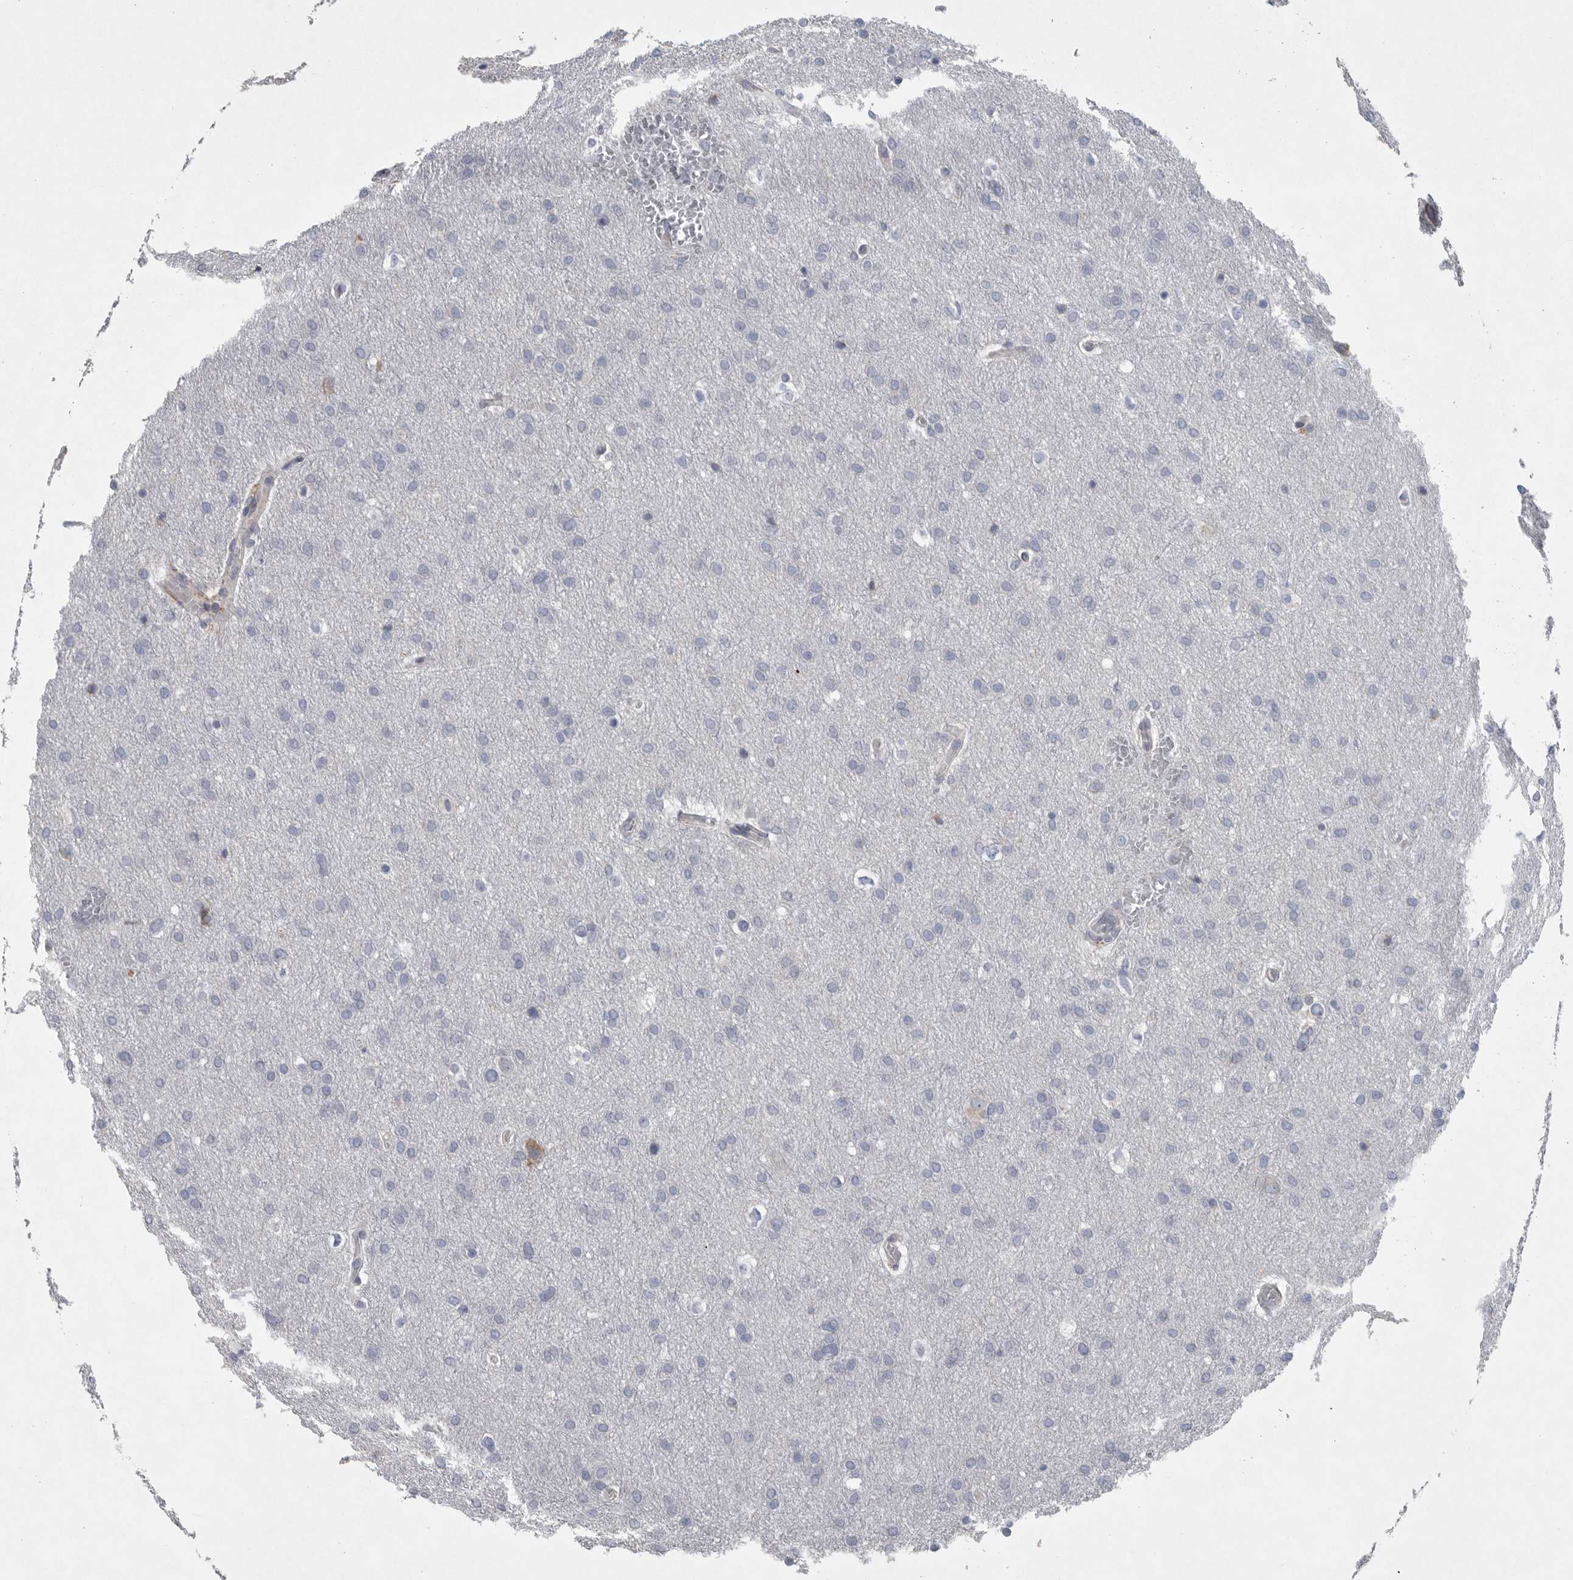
{"staining": {"intensity": "negative", "quantity": "none", "location": "none"}, "tissue": "glioma", "cell_type": "Tumor cells", "image_type": "cancer", "snomed": [{"axis": "morphology", "description": "Glioma, malignant, Low grade"}, {"axis": "topography", "description": "Brain"}], "caption": "An IHC histopathology image of glioma is shown. There is no staining in tumor cells of glioma.", "gene": "MINPP1", "patient": {"sex": "female", "age": 37}}